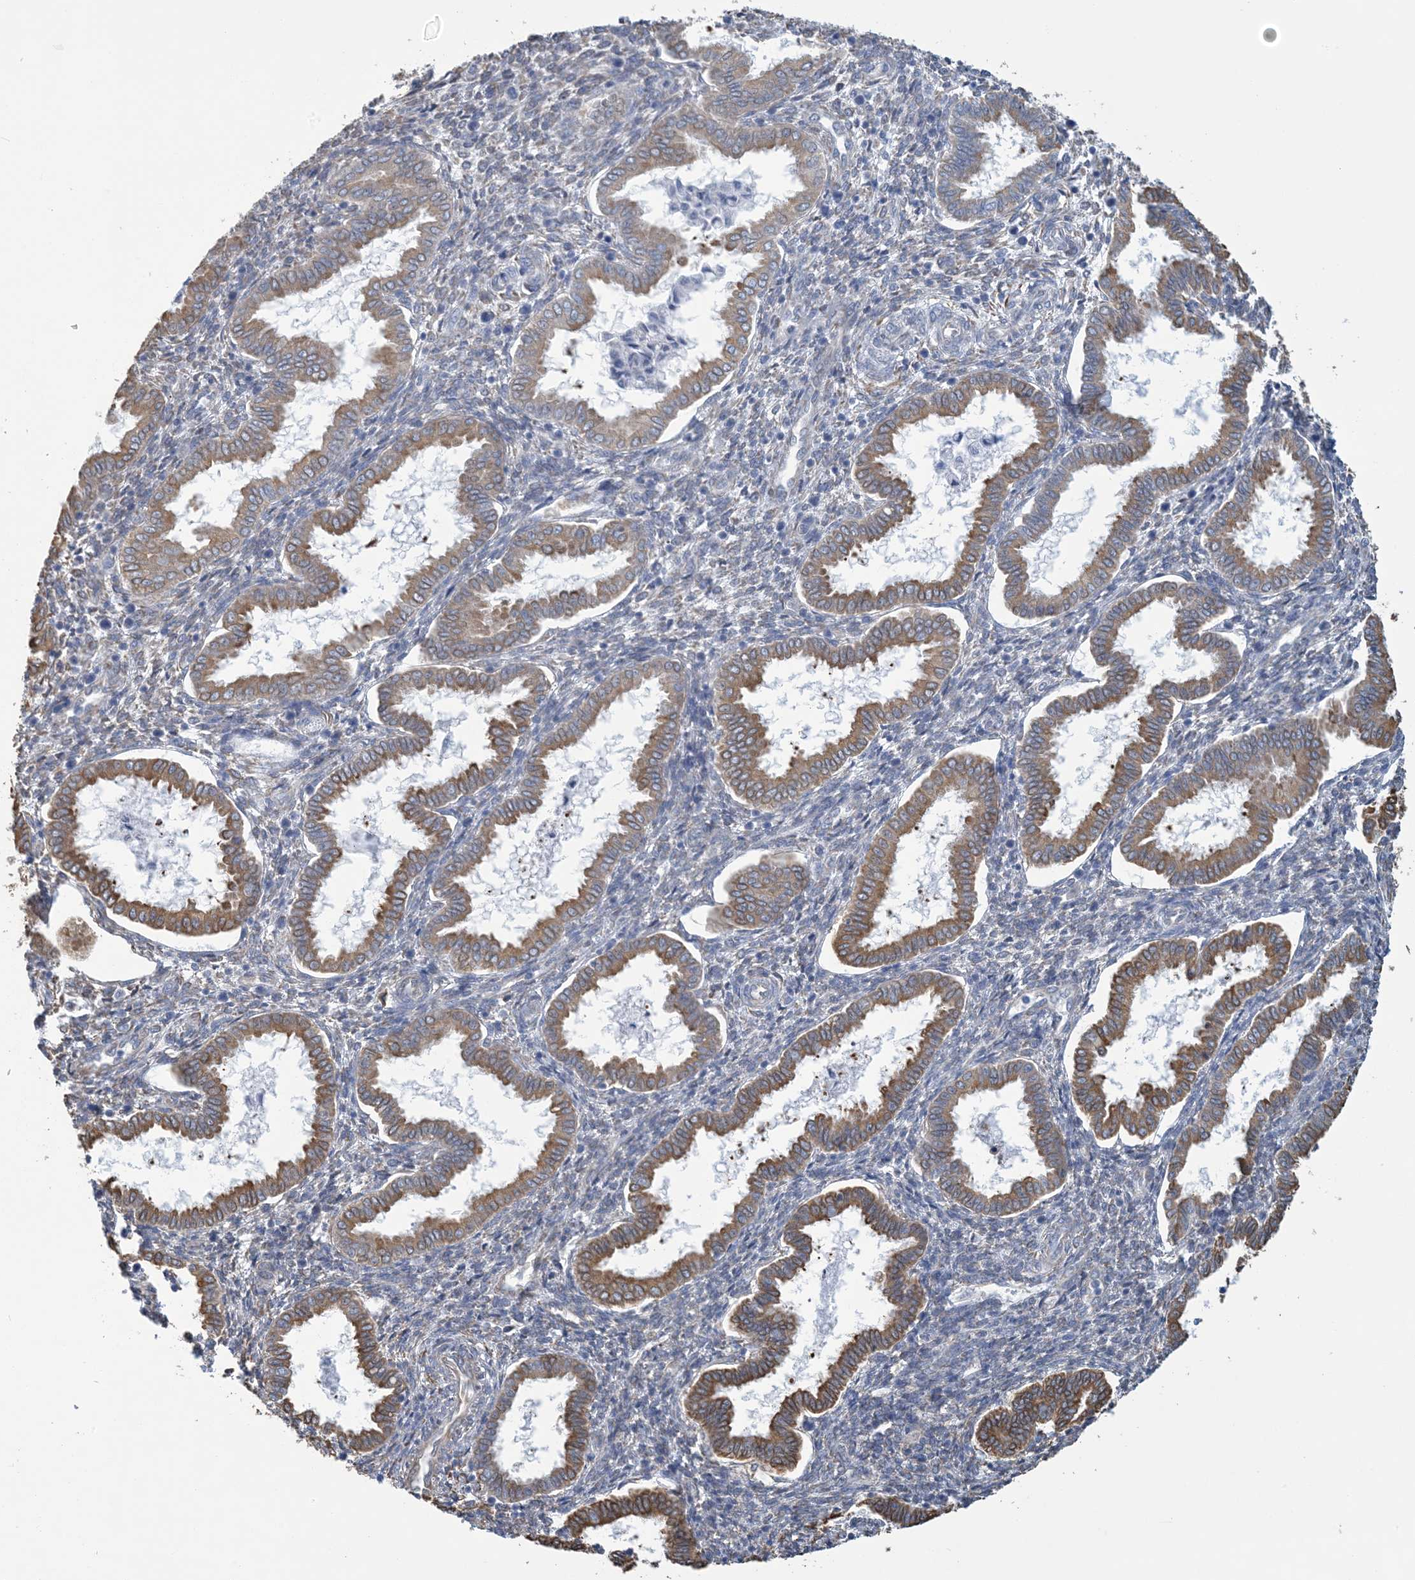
{"staining": {"intensity": "negative", "quantity": "none", "location": "none"}, "tissue": "endometrium", "cell_type": "Cells in endometrial stroma", "image_type": "normal", "snomed": [{"axis": "morphology", "description": "Normal tissue, NOS"}, {"axis": "topography", "description": "Endometrium"}], "caption": "A micrograph of human endometrium is negative for staining in cells in endometrial stroma. (DAB (3,3'-diaminobenzidine) immunohistochemistry (IHC) with hematoxylin counter stain).", "gene": "CCDC14", "patient": {"sex": "female", "age": 24}}